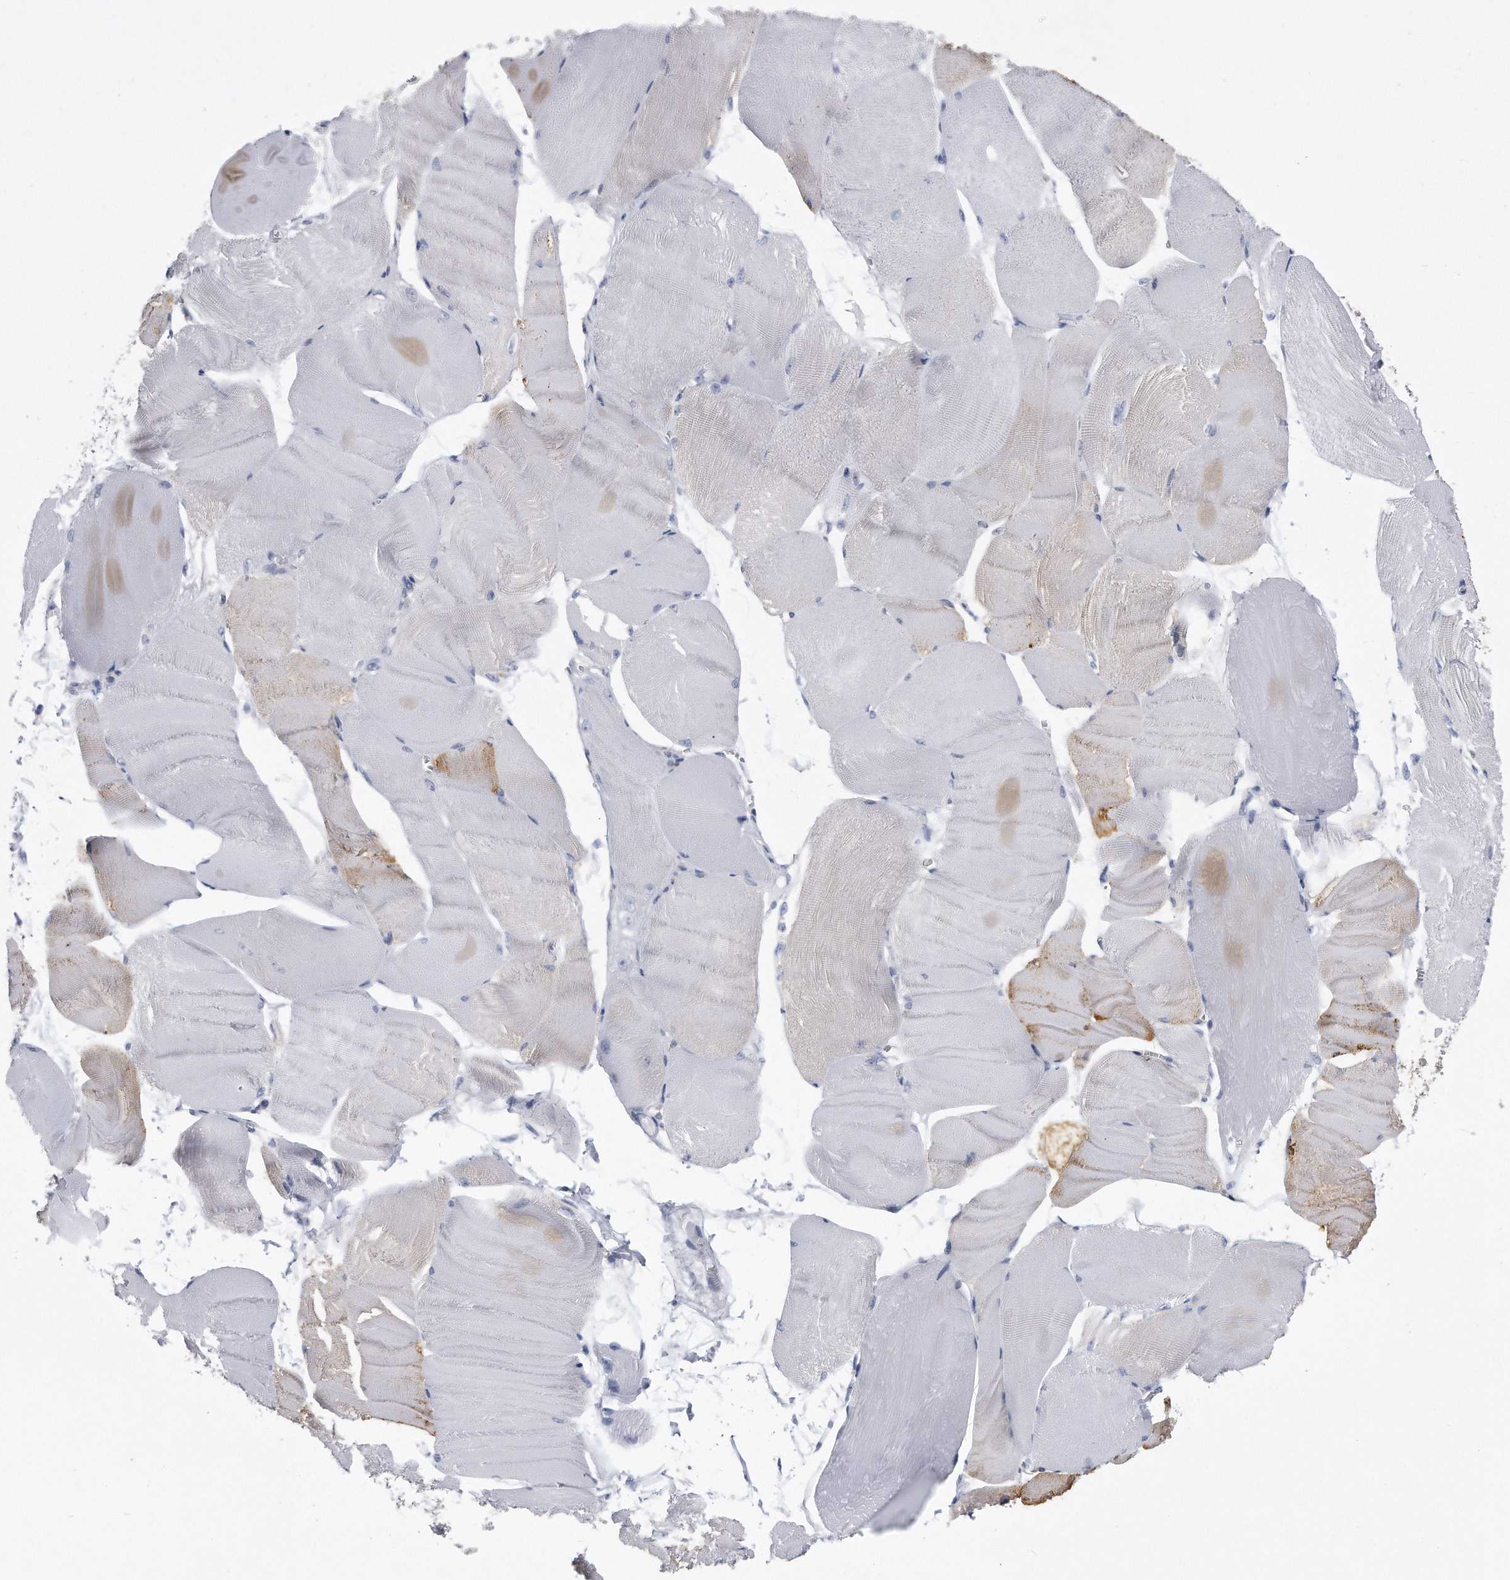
{"staining": {"intensity": "weak", "quantity": "<25%", "location": "cytoplasmic/membranous"}, "tissue": "skeletal muscle", "cell_type": "Myocytes", "image_type": "normal", "snomed": [{"axis": "morphology", "description": "Normal tissue, NOS"}, {"axis": "morphology", "description": "Basal cell carcinoma"}, {"axis": "topography", "description": "Skeletal muscle"}], "caption": "Immunohistochemistry image of benign skeletal muscle: skeletal muscle stained with DAB (3,3'-diaminobenzidine) demonstrates no significant protein staining in myocytes.", "gene": "PYGB", "patient": {"sex": "female", "age": 64}}